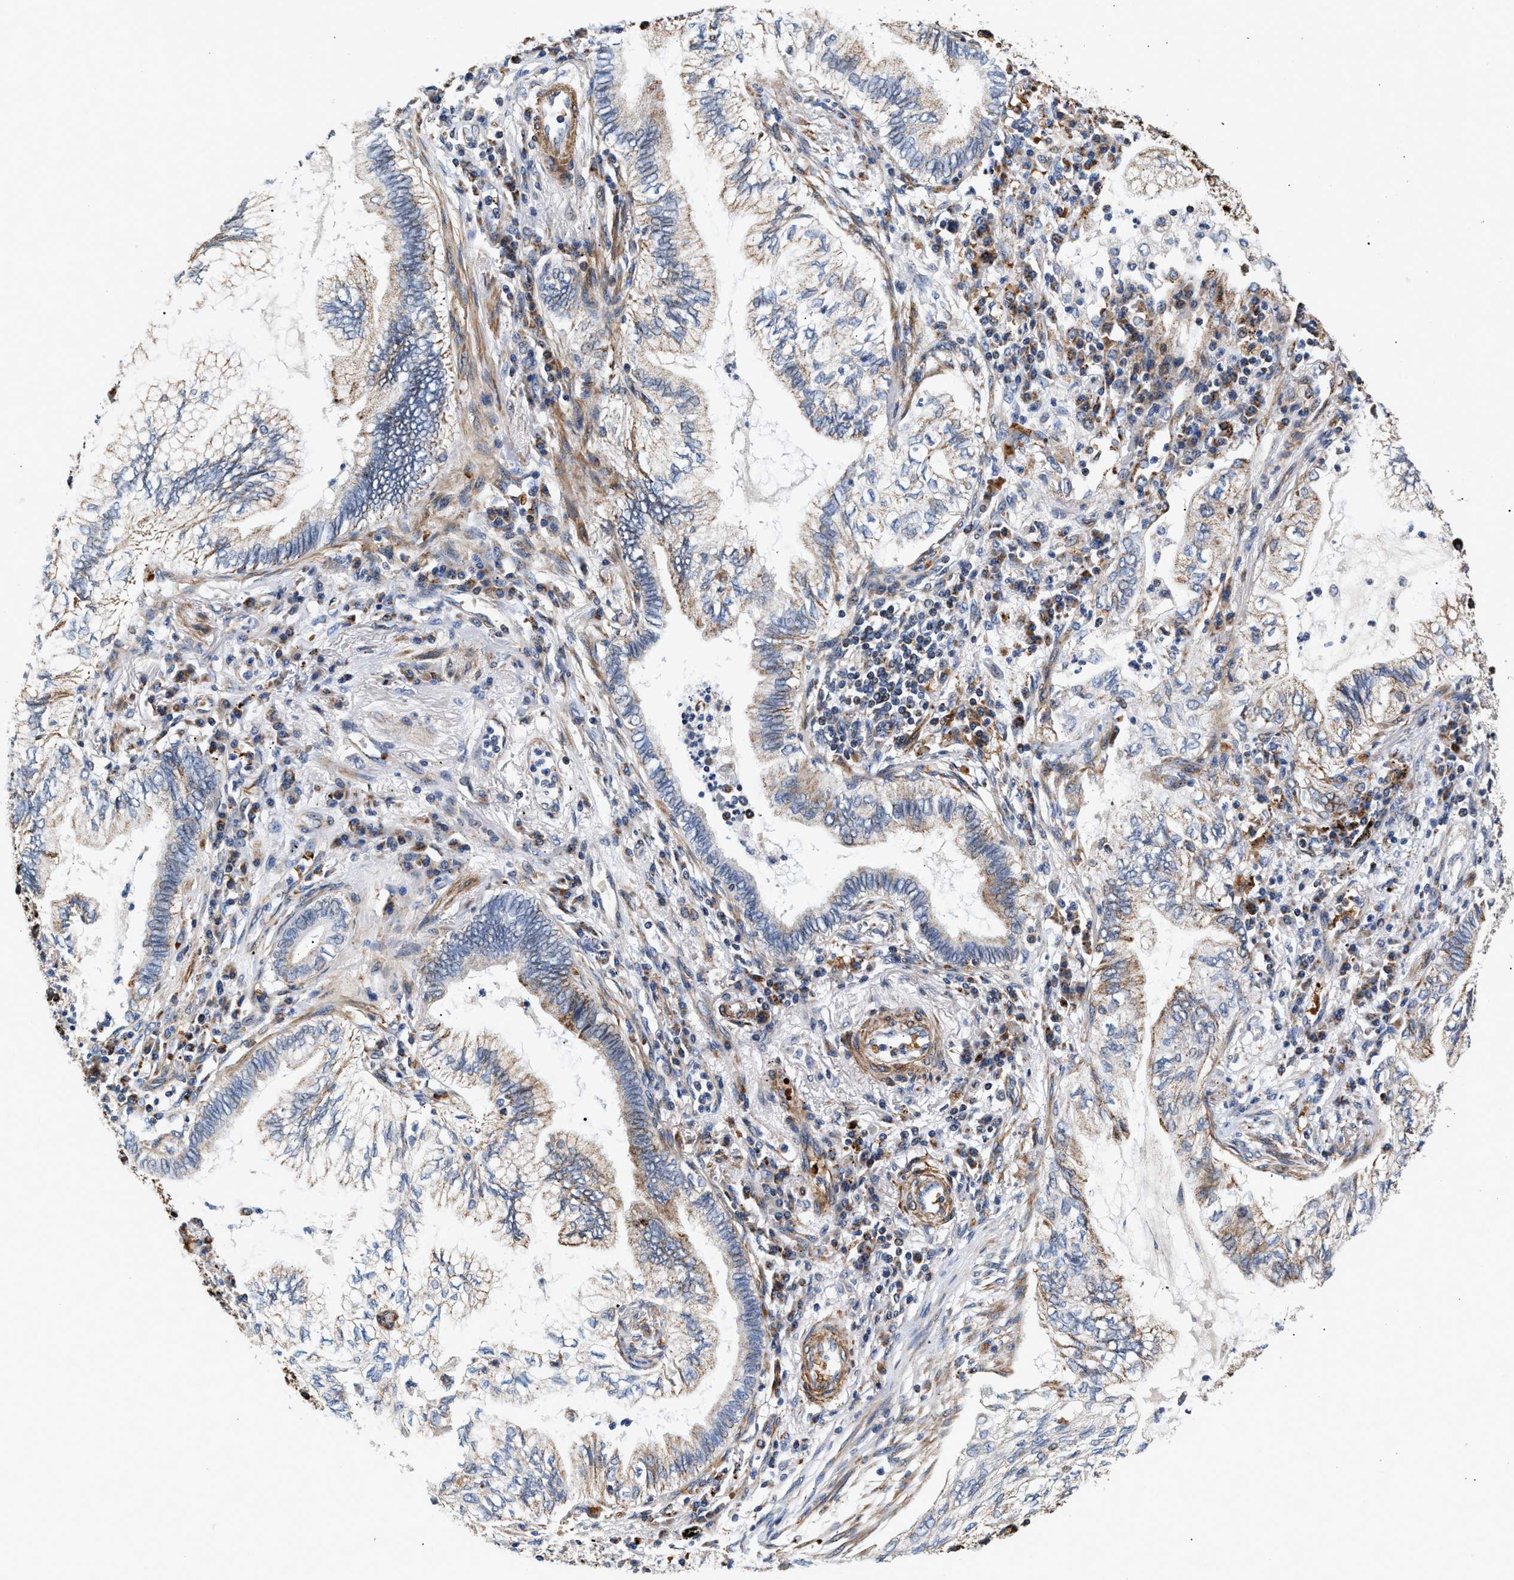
{"staining": {"intensity": "weak", "quantity": "25%-75%", "location": "cytoplasmic/membranous"}, "tissue": "lung cancer", "cell_type": "Tumor cells", "image_type": "cancer", "snomed": [{"axis": "morphology", "description": "Normal tissue, NOS"}, {"axis": "morphology", "description": "Adenocarcinoma, NOS"}, {"axis": "topography", "description": "Bronchus"}, {"axis": "topography", "description": "Lung"}], "caption": "Brown immunohistochemical staining in adenocarcinoma (lung) displays weak cytoplasmic/membranous positivity in about 25%-75% of tumor cells.", "gene": "SGK1", "patient": {"sex": "female", "age": 70}}